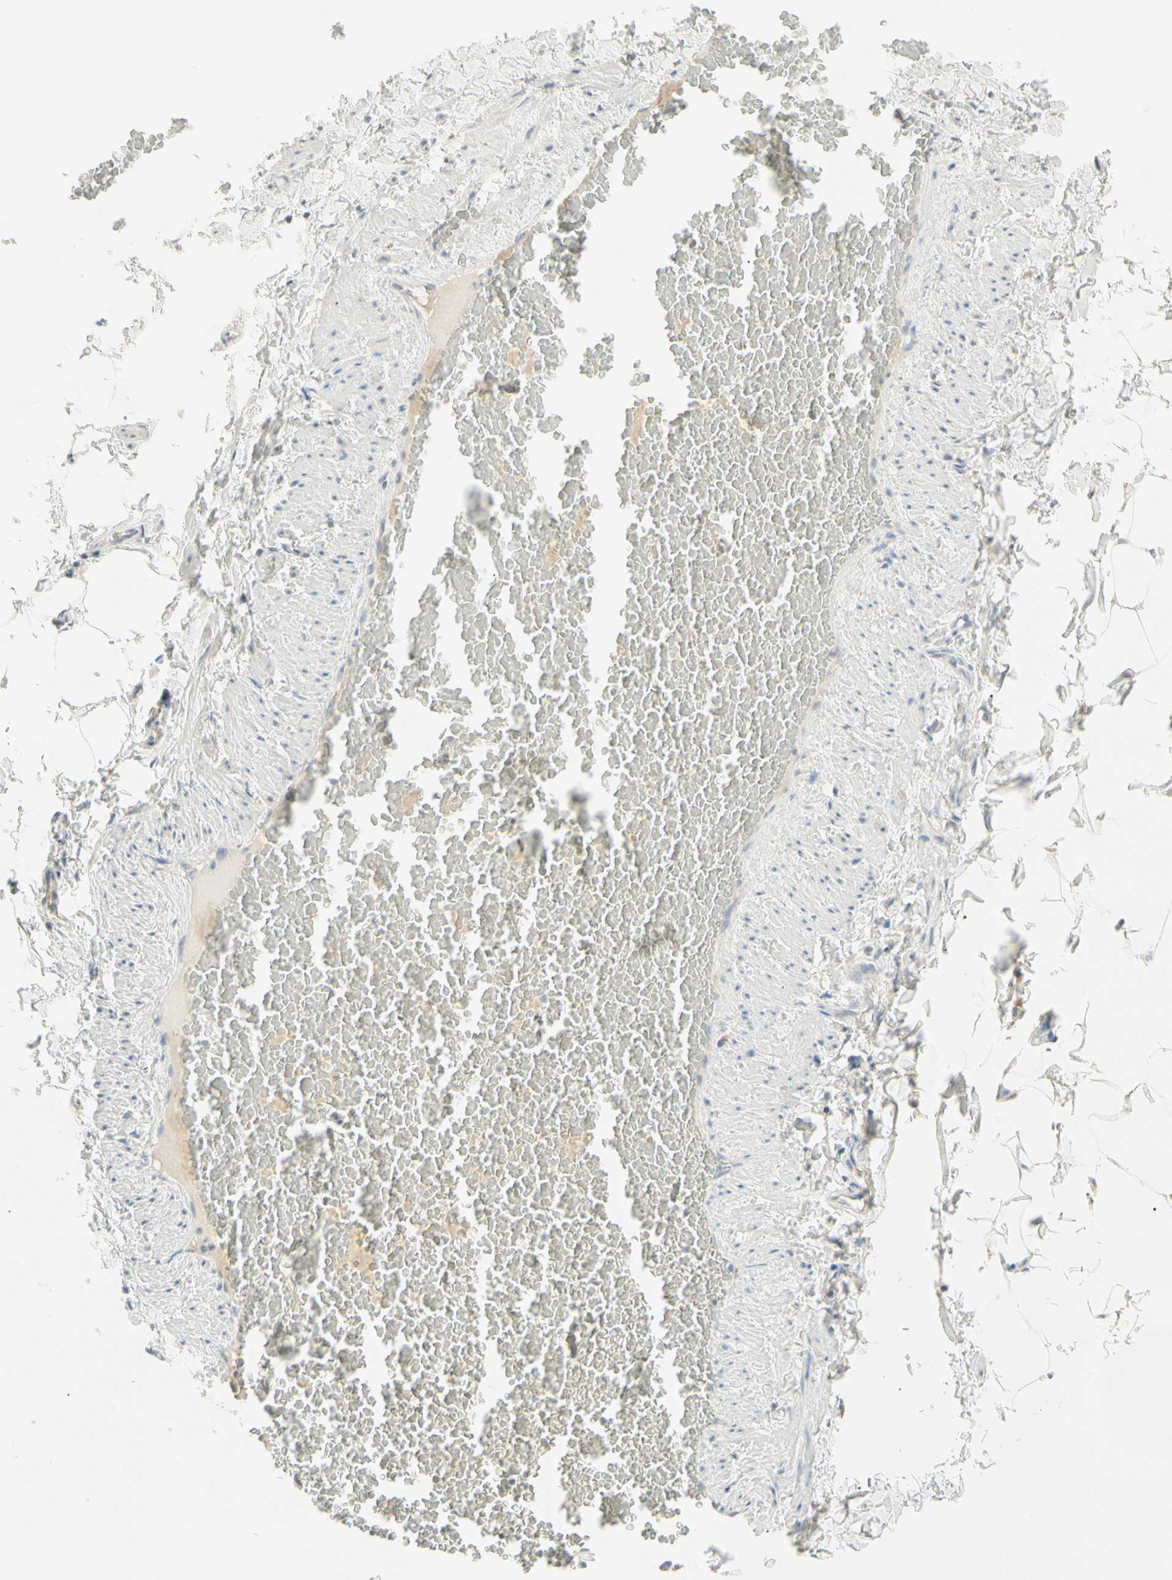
{"staining": {"intensity": "negative", "quantity": "none", "location": "none"}, "tissue": "adipose tissue", "cell_type": "Adipocytes", "image_type": "normal", "snomed": [{"axis": "morphology", "description": "Normal tissue, NOS"}, {"axis": "topography", "description": "Vascular tissue"}], "caption": "The IHC photomicrograph has no significant positivity in adipocytes of adipose tissue. The staining was performed using DAB to visualize the protein expression in brown, while the nuclei were stained in blue with hematoxylin (Magnification: 20x).", "gene": "ALDH18A1", "patient": {"sex": "male", "age": 41}}